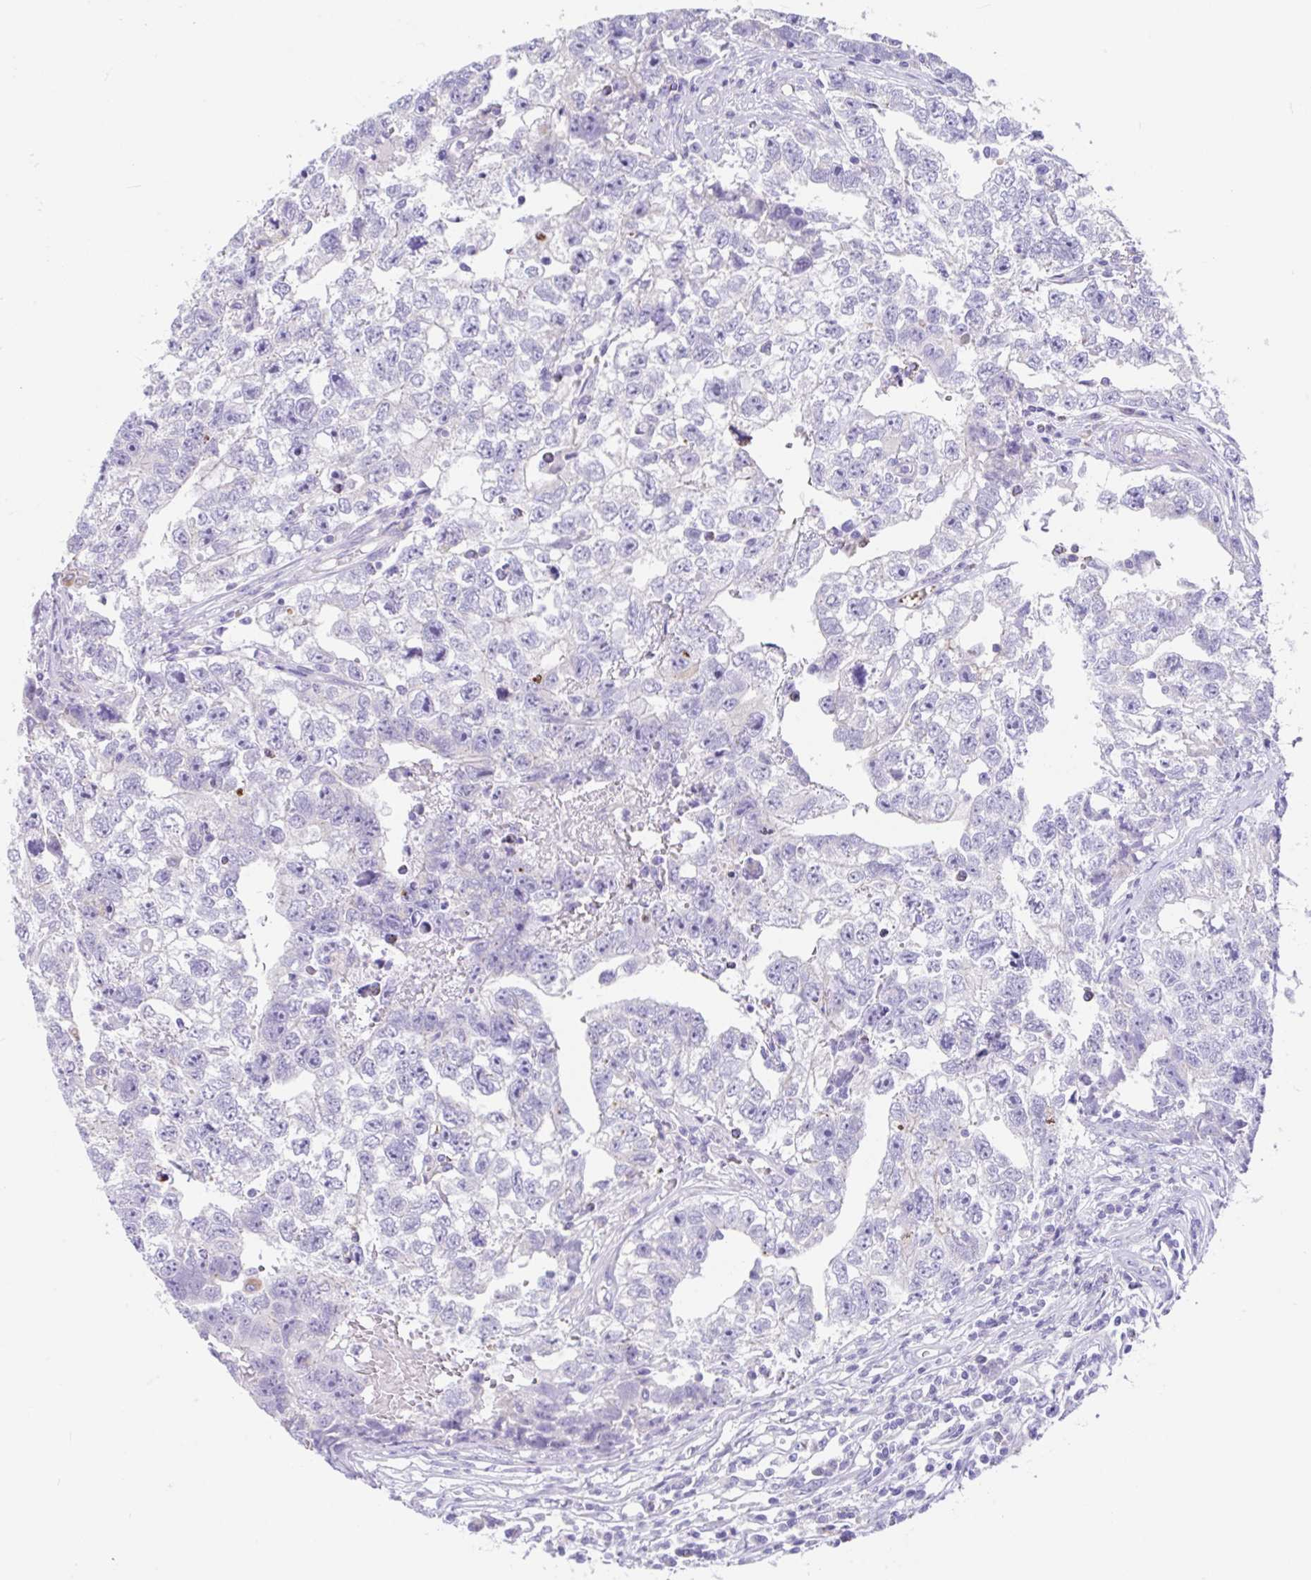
{"staining": {"intensity": "negative", "quantity": "none", "location": "none"}, "tissue": "testis cancer", "cell_type": "Tumor cells", "image_type": "cancer", "snomed": [{"axis": "morphology", "description": "Carcinoma, Embryonal, NOS"}, {"axis": "topography", "description": "Testis"}], "caption": "Human testis cancer stained for a protein using IHC shows no staining in tumor cells.", "gene": "CCSAP", "patient": {"sex": "male", "age": 22}}